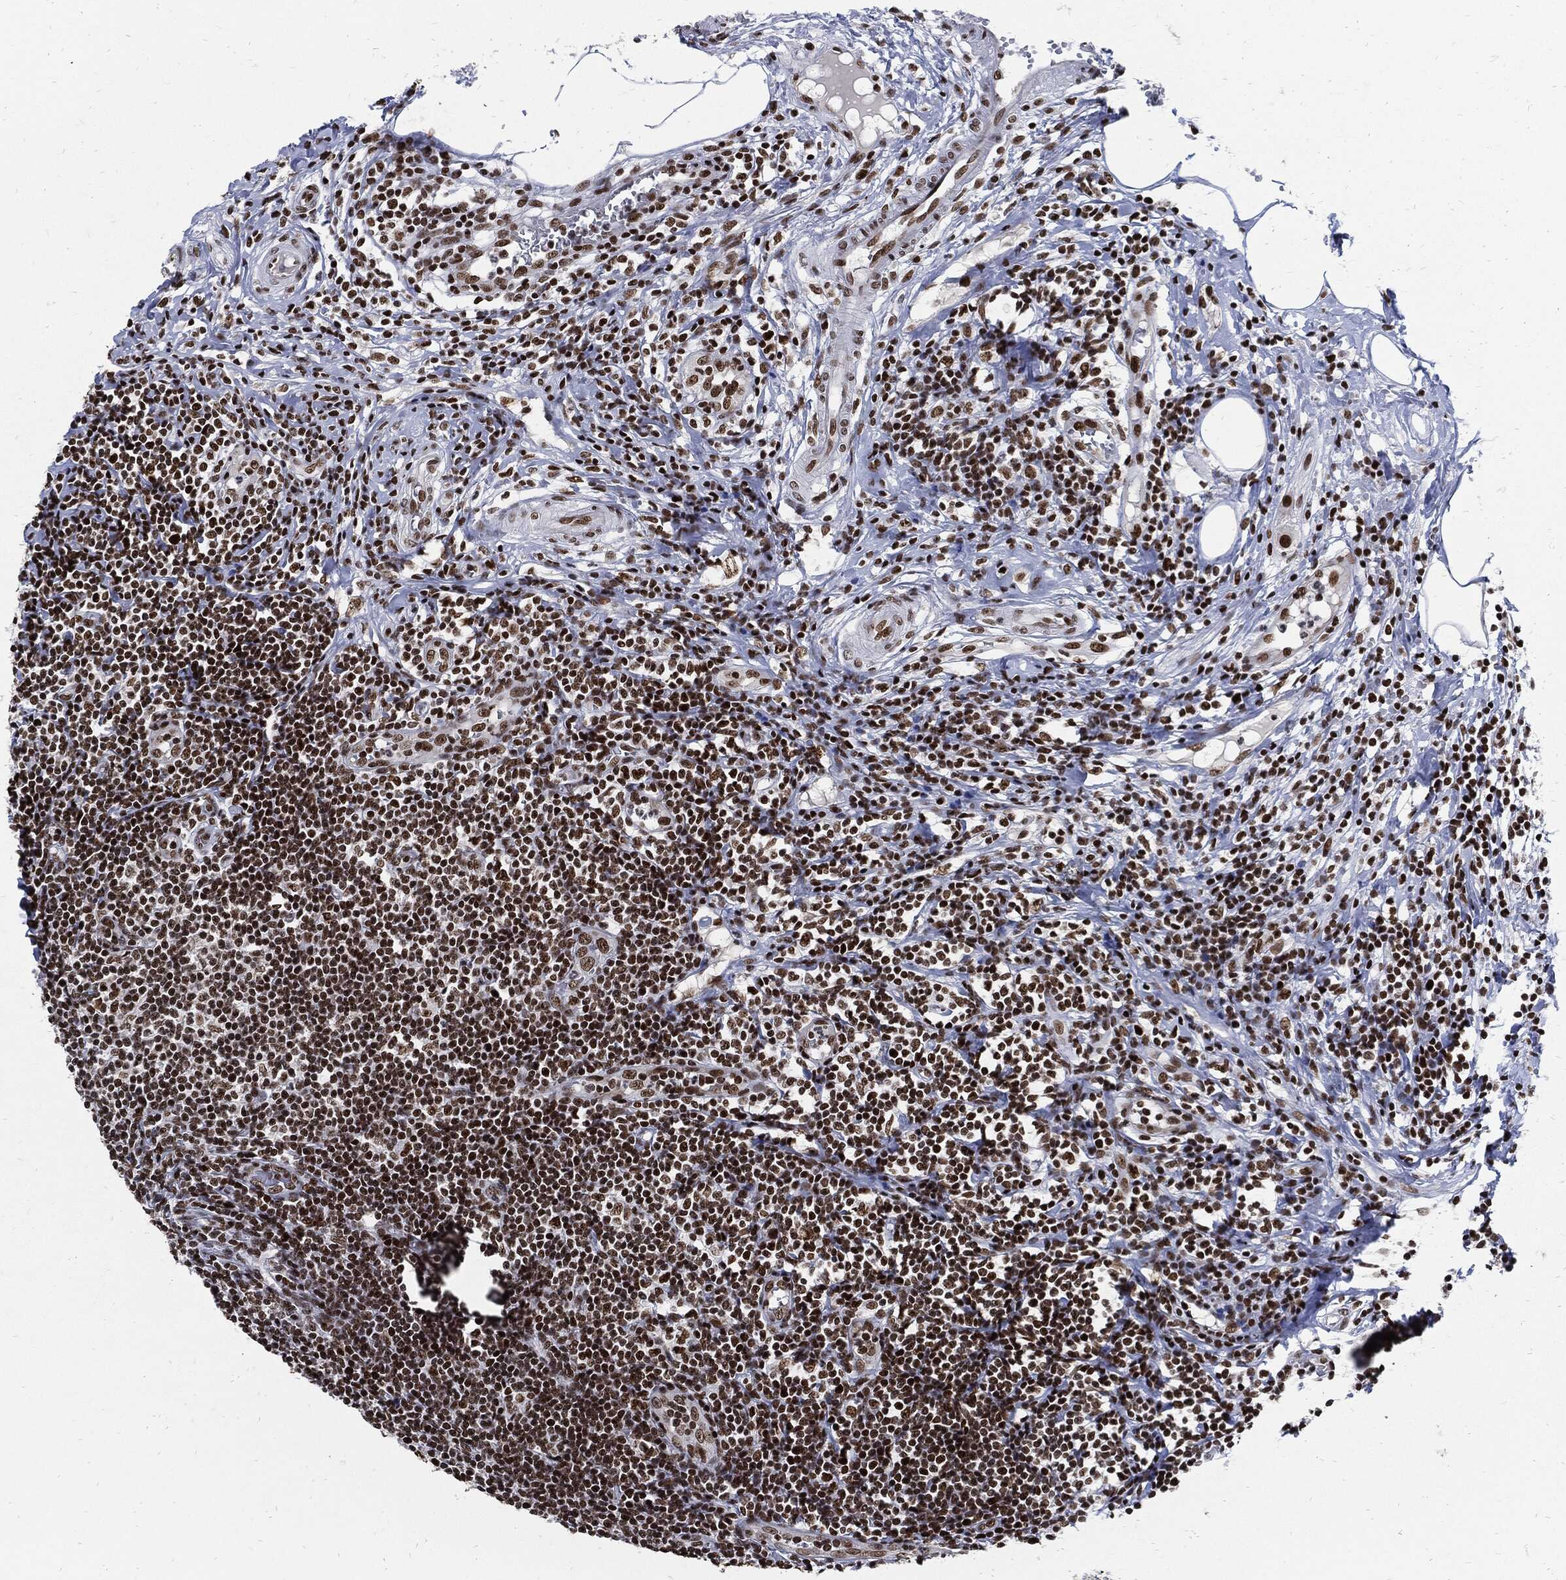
{"staining": {"intensity": "strong", "quantity": ">75%", "location": "nuclear"}, "tissue": "appendix", "cell_type": "Glandular cells", "image_type": "normal", "snomed": [{"axis": "morphology", "description": "Normal tissue, NOS"}, {"axis": "morphology", "description": "Inflammation, NOS"}, {"axis": "topography", "description": "Appendix"}], "caption": "Immunohistochemical staining of benign human appendix shows high levels of strong nuclear positivity in approximately >75% of glandular cells. (Stains: DAB (3,3'-diaminobenzidine) in brown, nuclei in blue, Microscopy: brightfield microscopy at high magnification).", "gene": "TERF2", "patient": {"sex": "male", "age": 16}}